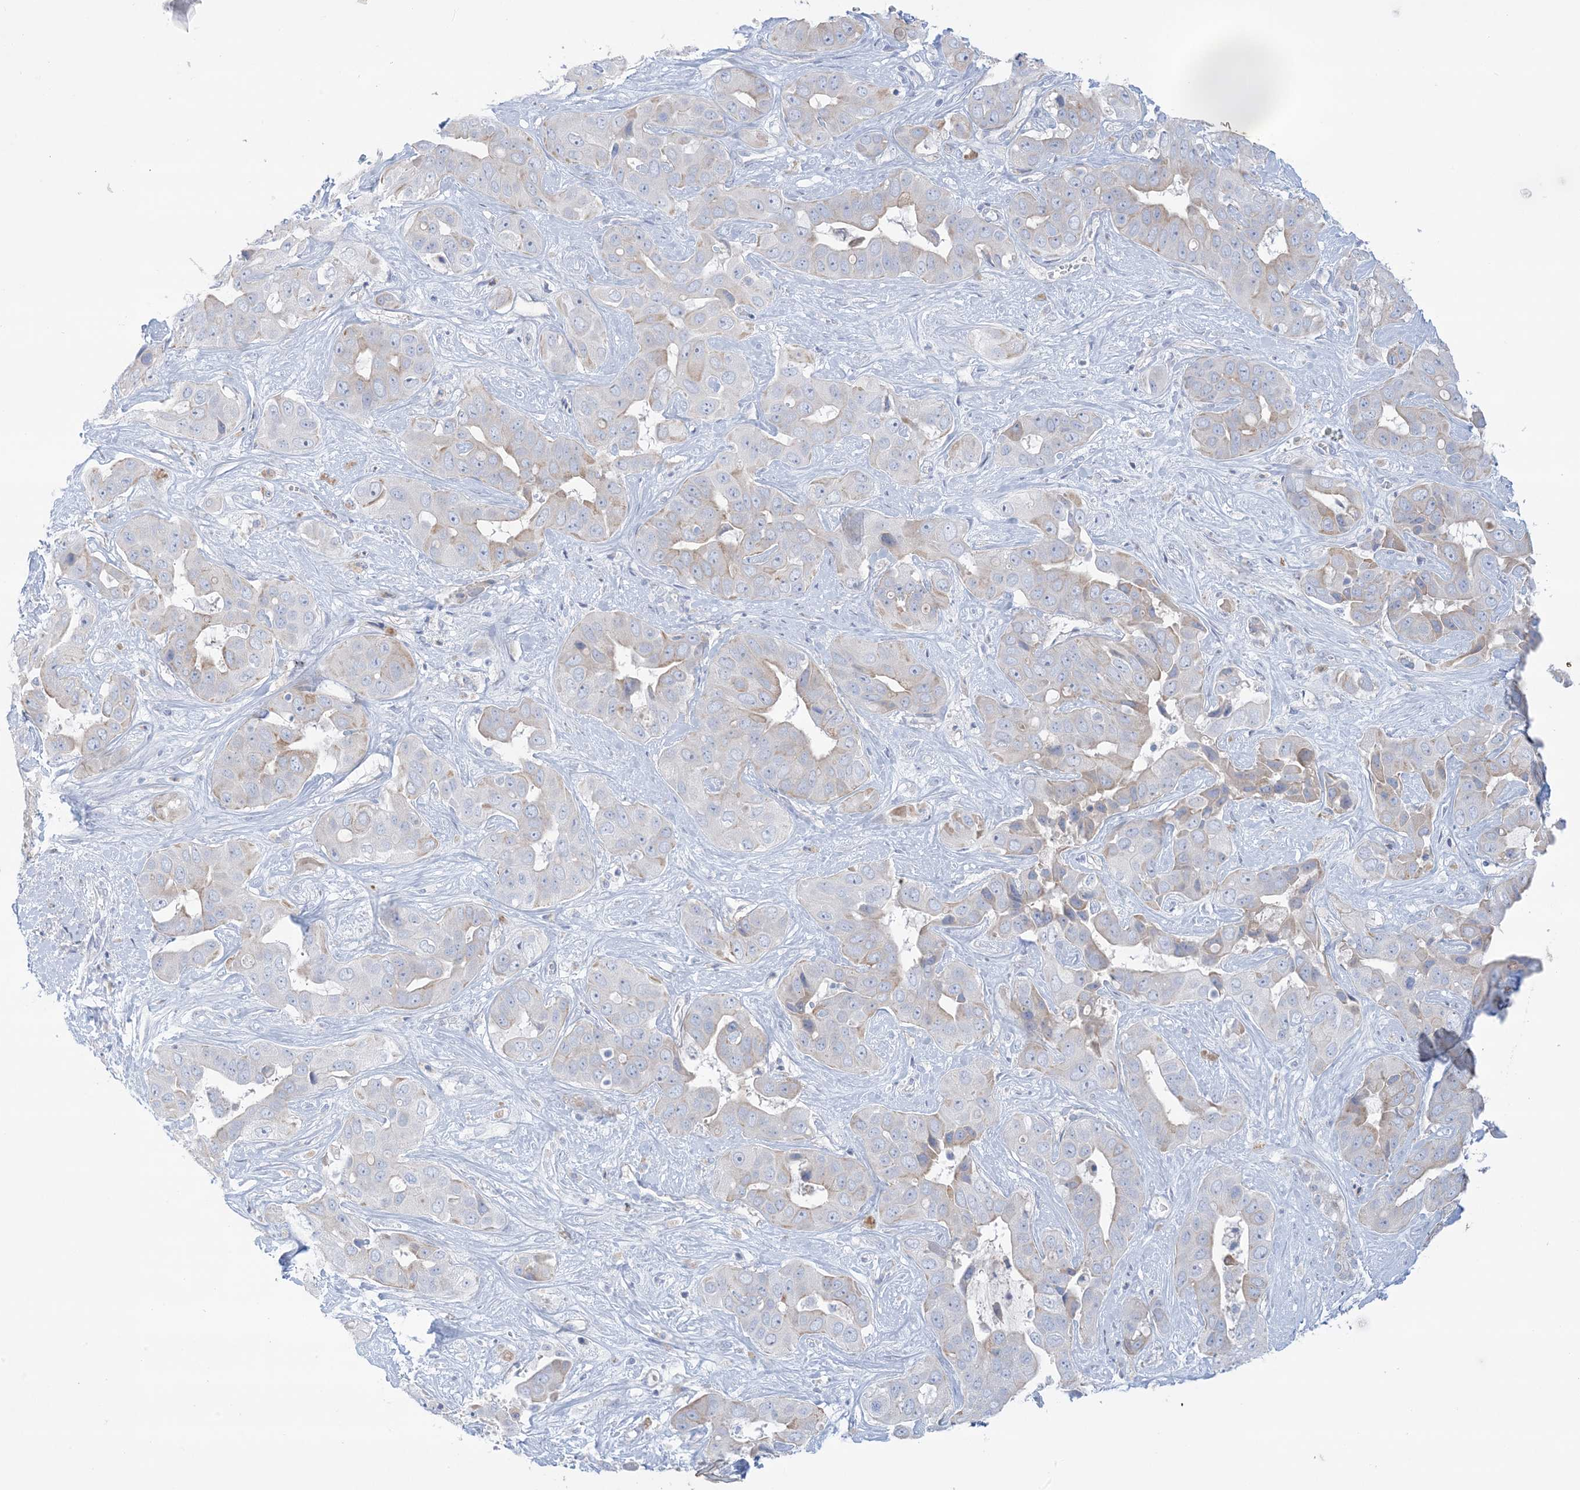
{"staining": {"intensity": "moderate", "quantity": "25%-75%", "location": "cytoplasmic/membranous"}, "tissue": "liver cancer", "cell_type": "Tumor cells", "image_type": "cancer", "snomed": [{"axis": "morphology", "description": "Cholangiocarcinoma"}, {"axis": "topography", "description": "Liver"}], "caption": "Immunohistochemical staining of human cholangiocarcinoma (liver) reveals medium levels of moderate cytoplasmic/membranous protein staining in approximately 25%-75% of tumor cells.", "gene": "ATP11C", "patient": {"sex": "female", "age": 52}}